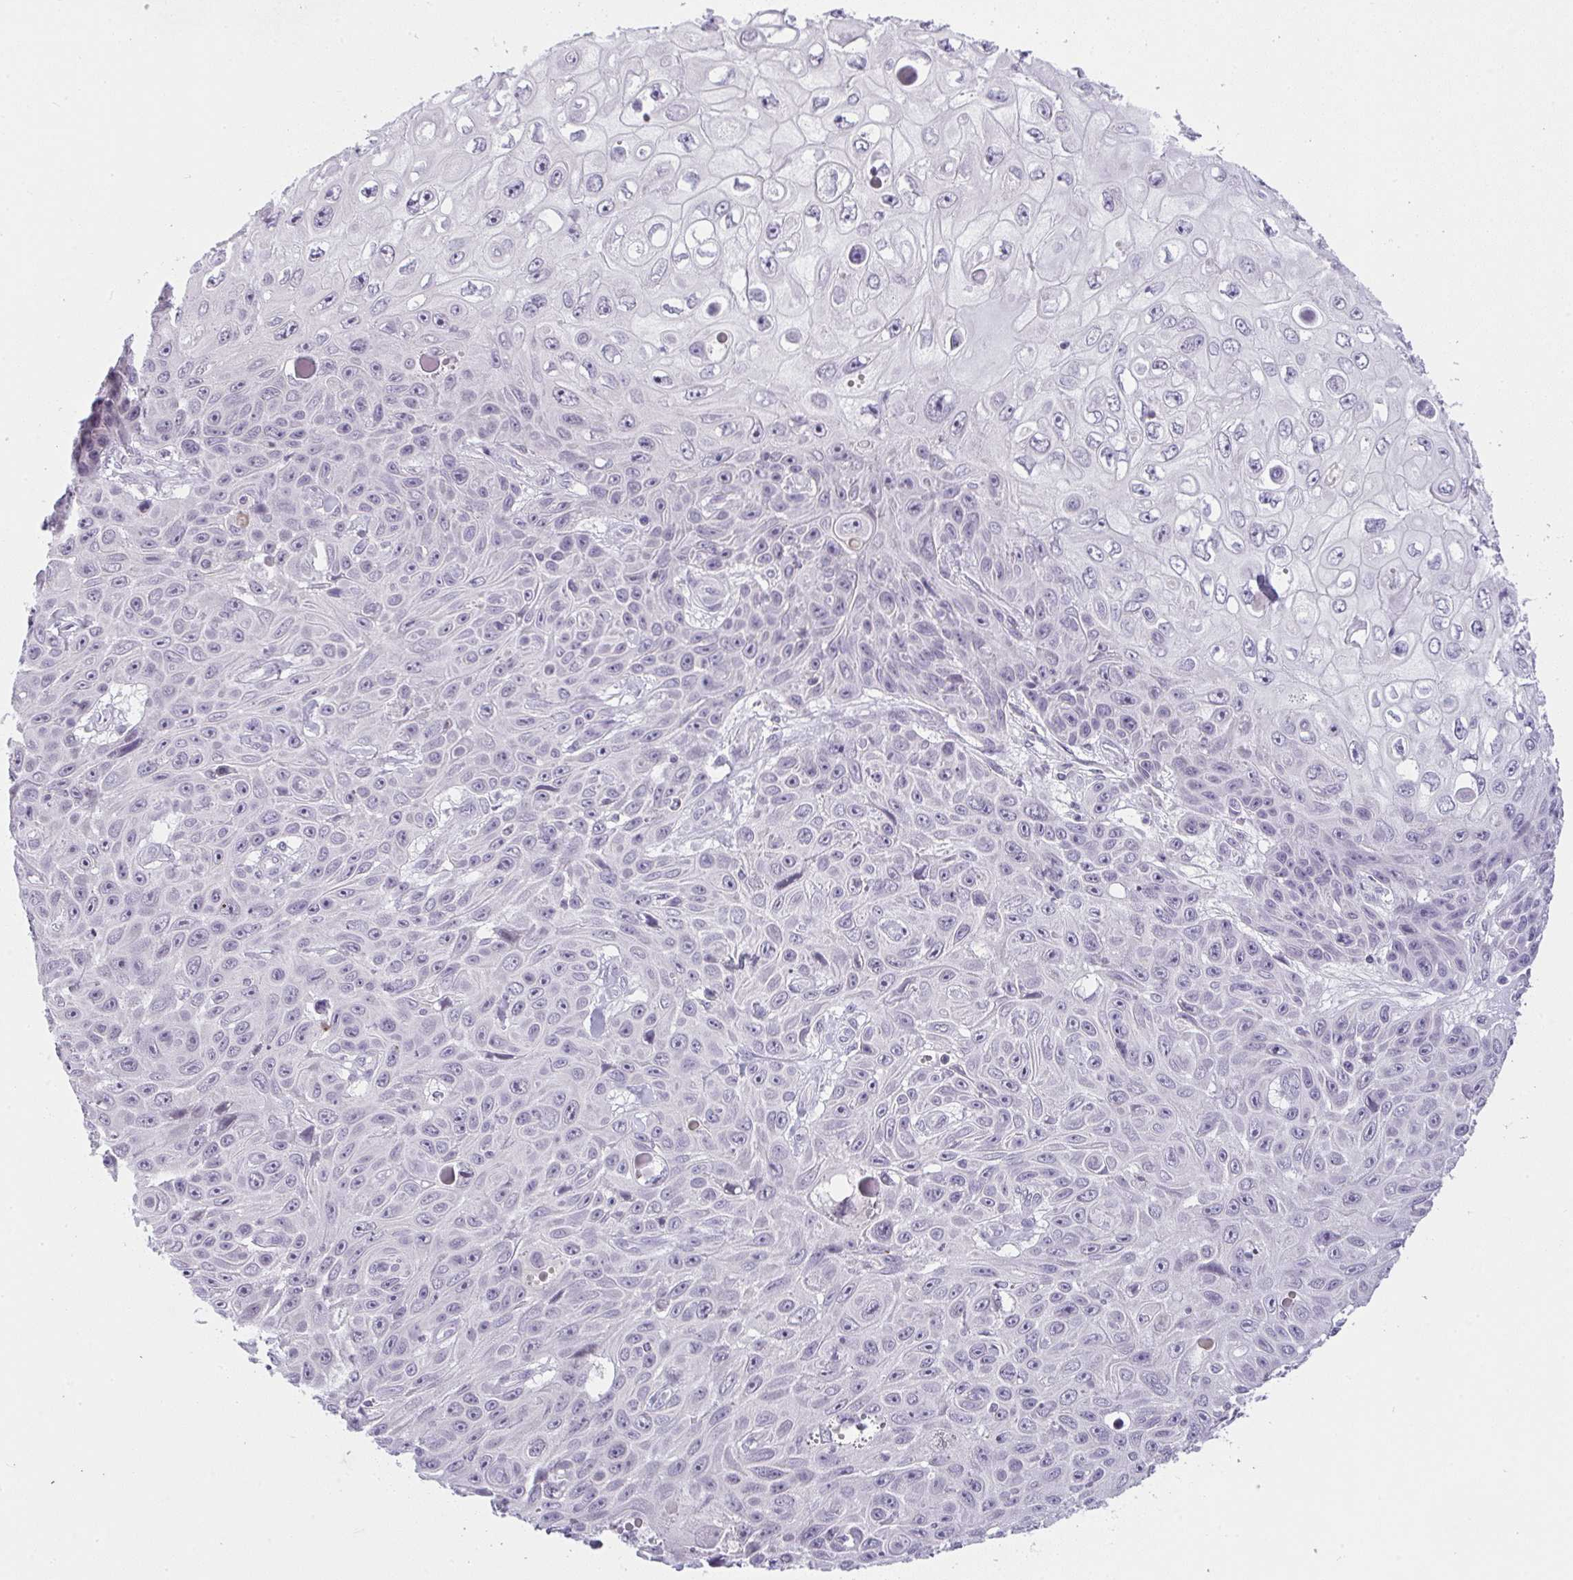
{"staining": {"intensity": "negative", "quantity": "none", "location": "none"}, "tissue": "skin cancer", "cell_type": "Tumor cells", "image_type": "cancer", "snomed": [{"axis": "morphology", "description": "Squamous cell carcinoma, NOS"}, {"axis": "topography", "description": "Skin"}], "caption": "This is a photomicrograph of immunohistochemistry (IHC) staining of skin squamous cell carcinoma, which shows no expression in tumor cells.", "gene": "CACNA1S", "patient": {"sex": "male", "age": 82}}